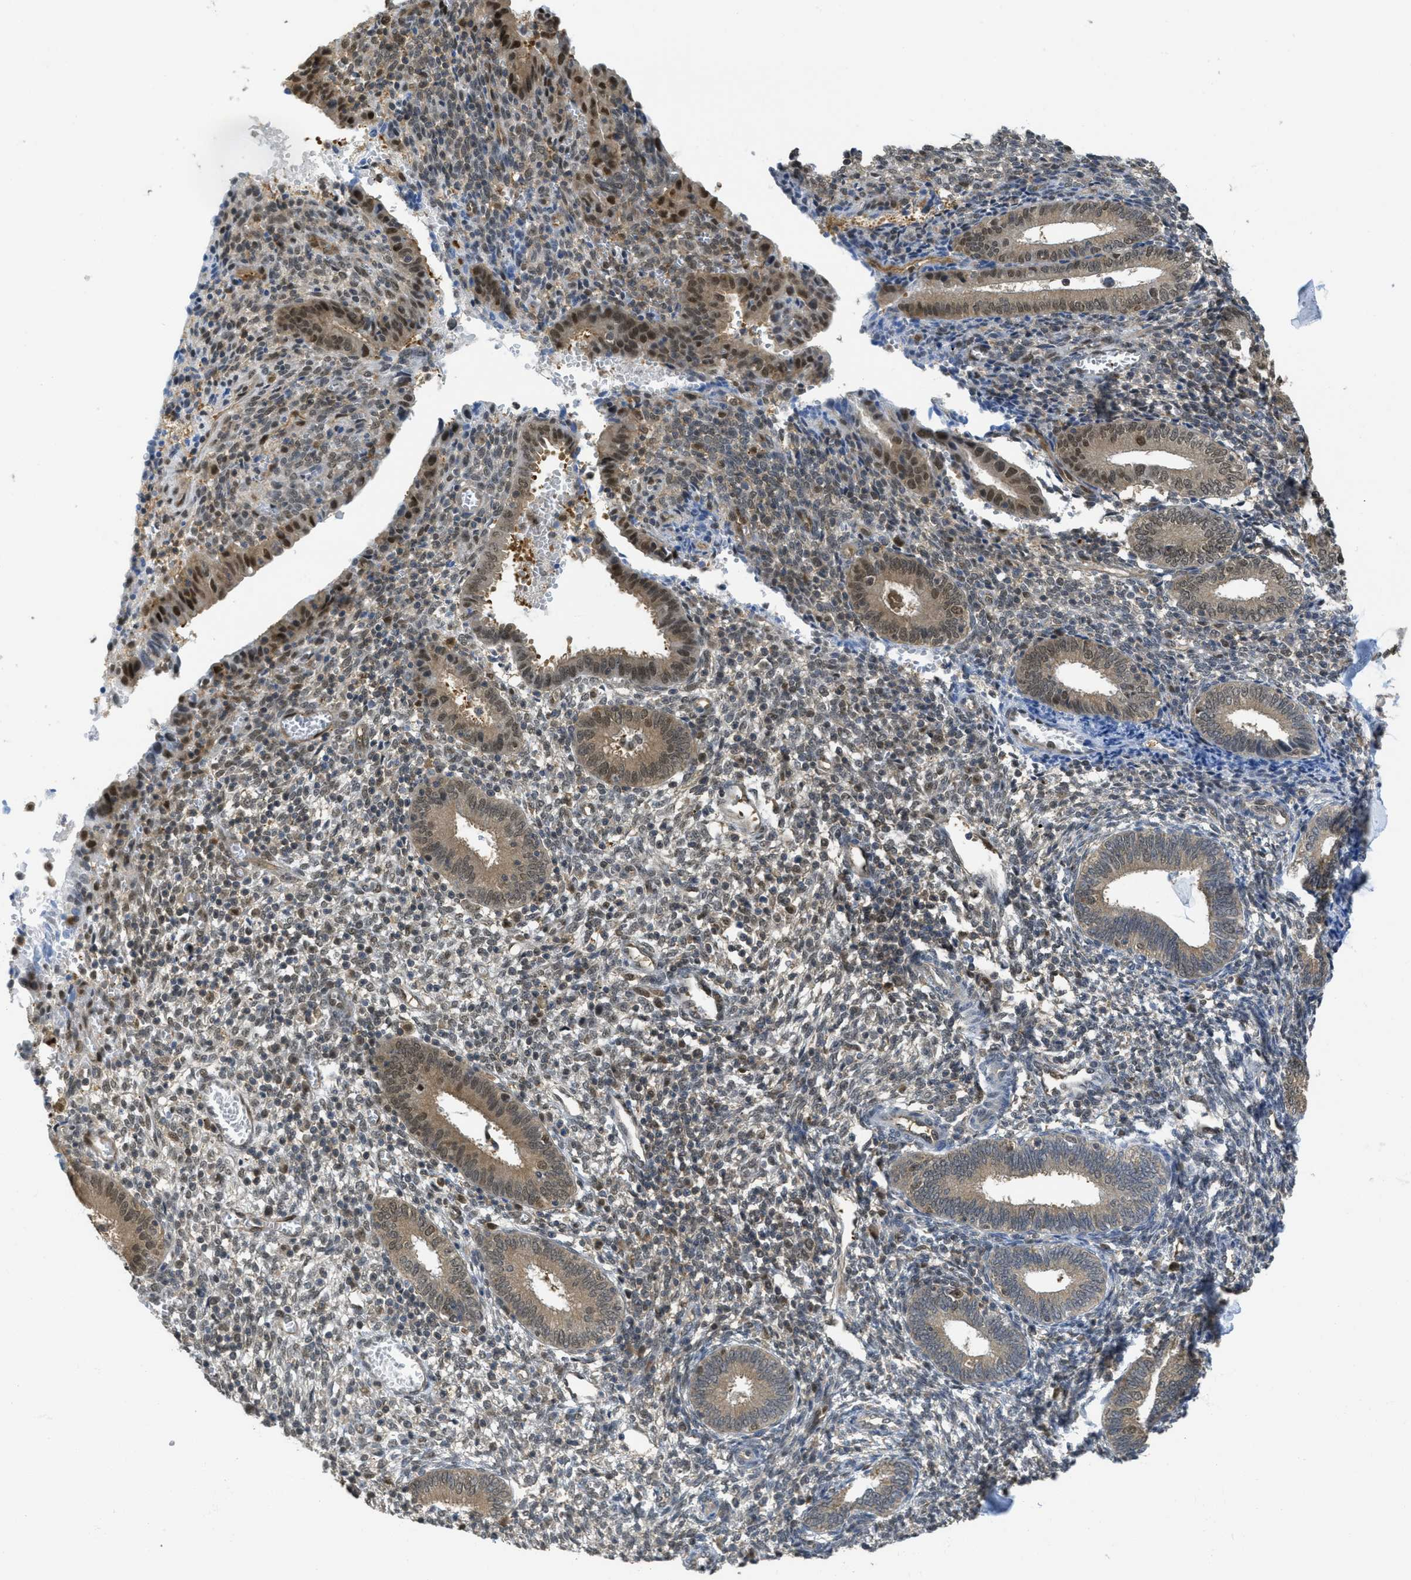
{"staining": {"intensity": "weak", "quantity": "<25%", "location": "nuclear"}, "tissue": "endometrium", "cell_type": "Cells in endometrial stroma", "image_type": "normal", "snomed": [{"axis": "morphology", "description": "Normal tissue, NOS"}, {"axis": "topography", "description": "Endometrium"}], "caption": "Immunohistochemistry (IHC) image of unremarkable endometrium: human endometrium stained with DAB (3,3'-diaminobenzidine) exhibits no significant protein staining in cells in endometrial stroma.", "gene": "PSMC5", "patient": {"sex": "female", "age": 41}}